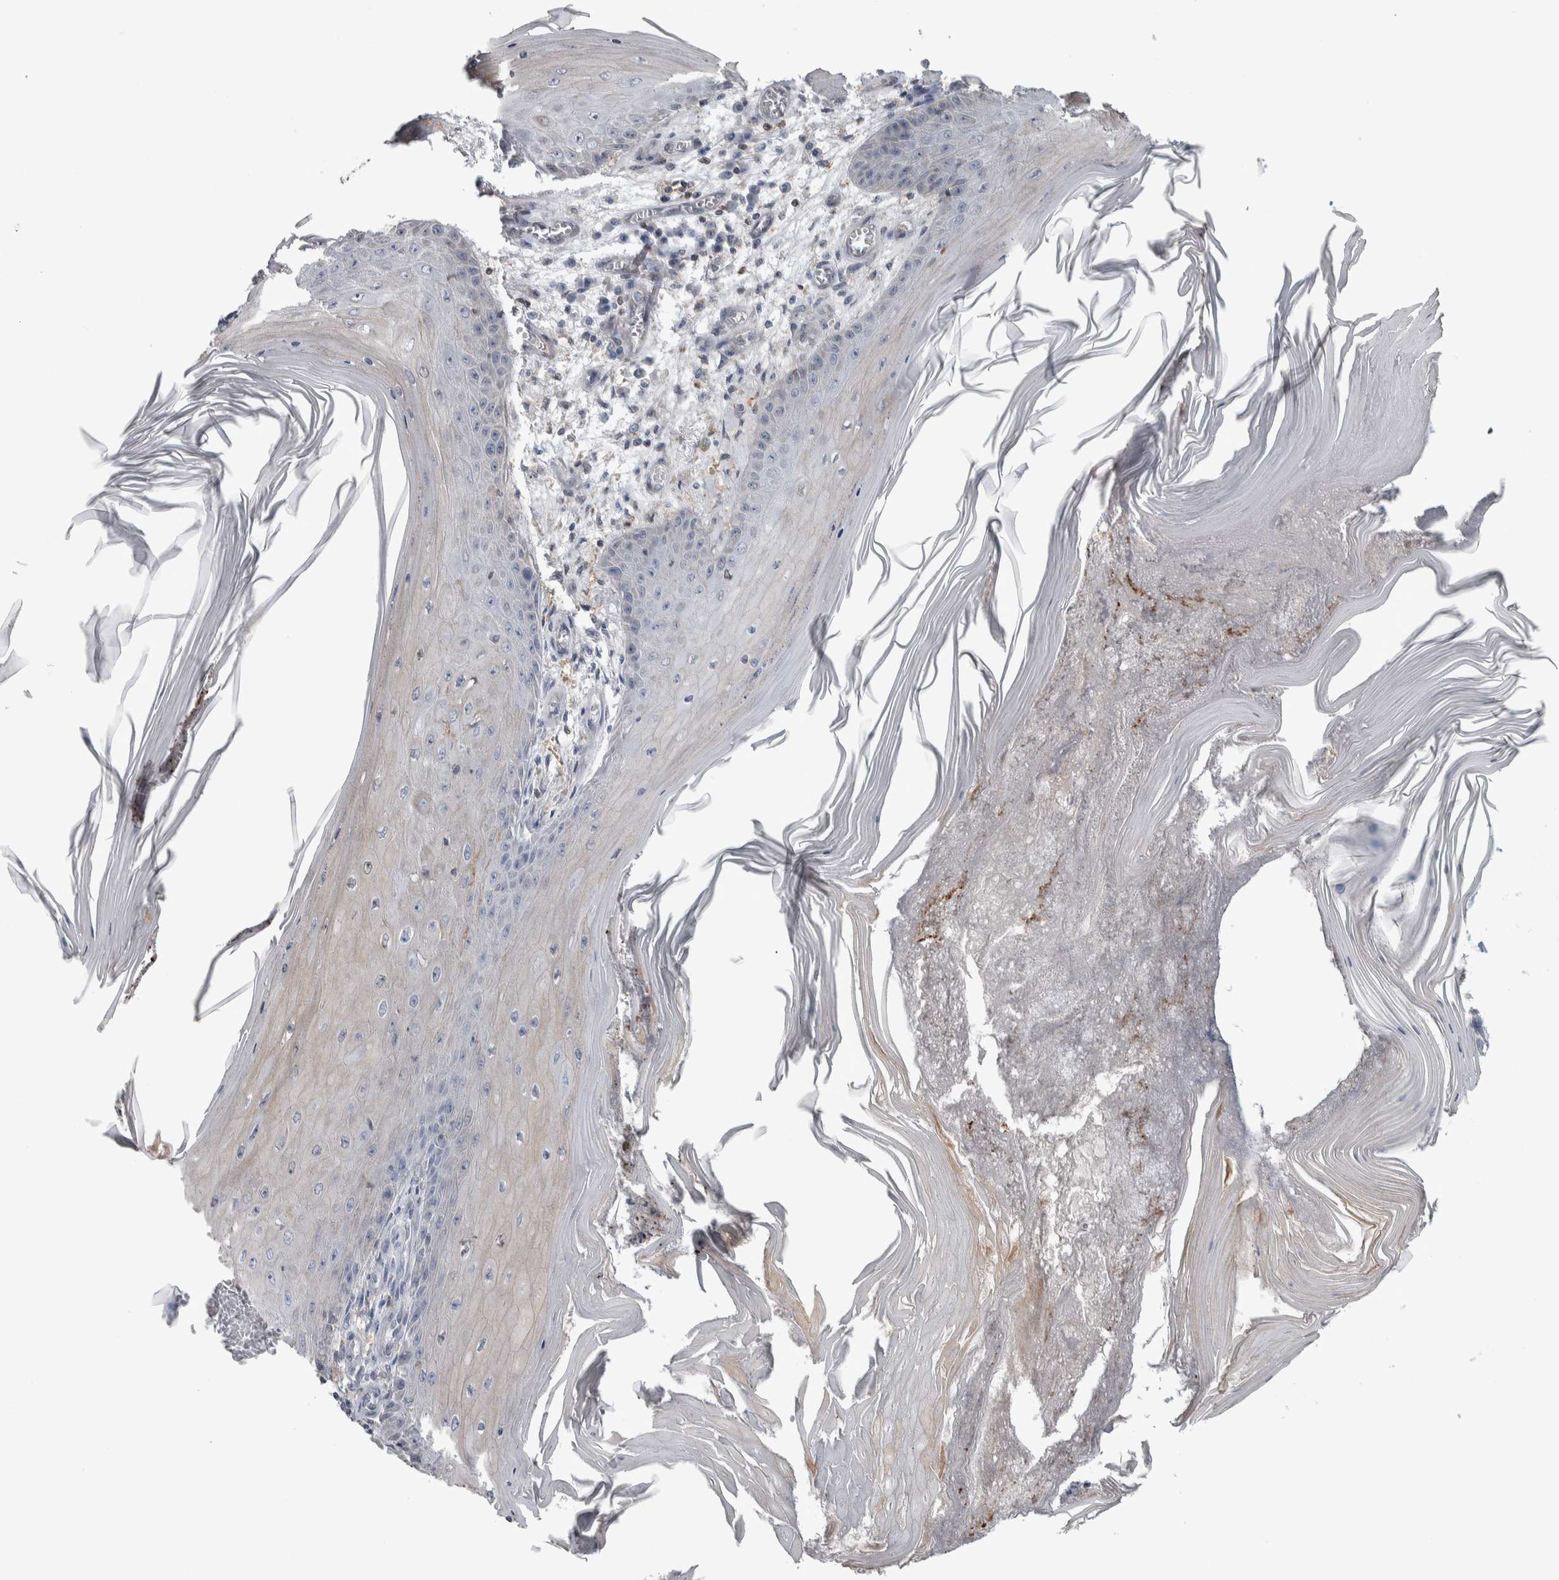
{"staining": {"intensity": "negative", "quantity": "none", "location": "none"}, "tissue": "skin cancer", "cell_type": "Tumor cells", "image_type": "cancer", "snomed": [{"axis": "morphology", "description": "Squamous cell carcinoma, NOS"}, {"axis": "topography", "description": "Skin"}], "caption": "Immunohistochemistry (IHC) image of human skin squamous cell carcinoma stained for a protein (brown), which shows no staining in tumor cells.", "gene": "TAX1BP1", "patient": {"sex": "female", "age": 73}}